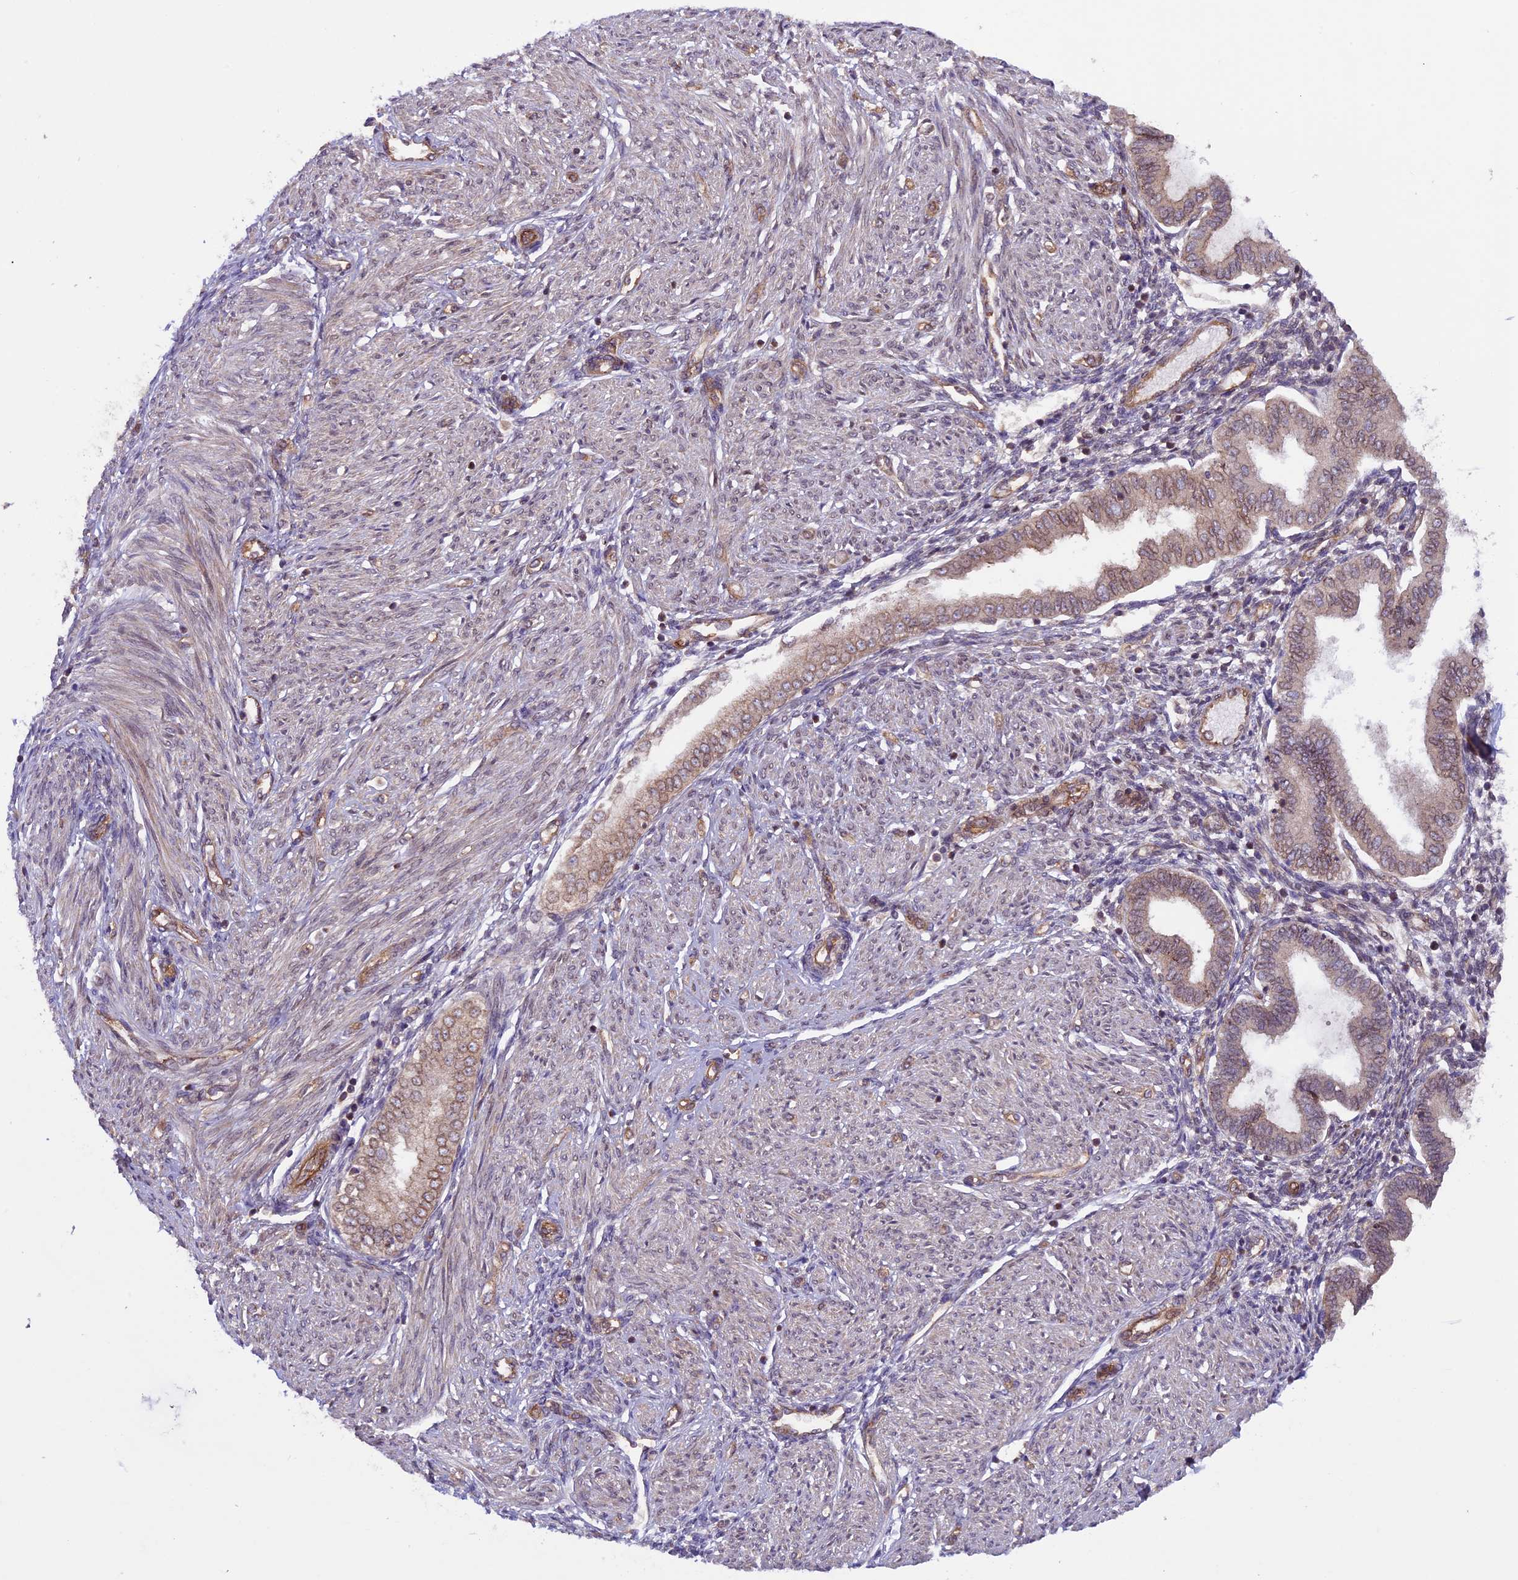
{"staining": {"intensity": "negative", "quantity": "none", "location": "none"}, "tissue": "endometrium", "cell_type": "Cells in endometrial stroma", "image_type": "normal", "snomed": [{"axis": "morphology", "description": "Normal tissue, NOS"}, {"axis": "topography", "description": "Endometrium"}], "caption": "Human endometrium stained for a protein using immunohistochemistry (IHC) reveals no staining in cells in endometrial stroma.", "gene": "CCDC125", "patient": {"sex": "female", "age": 53}}